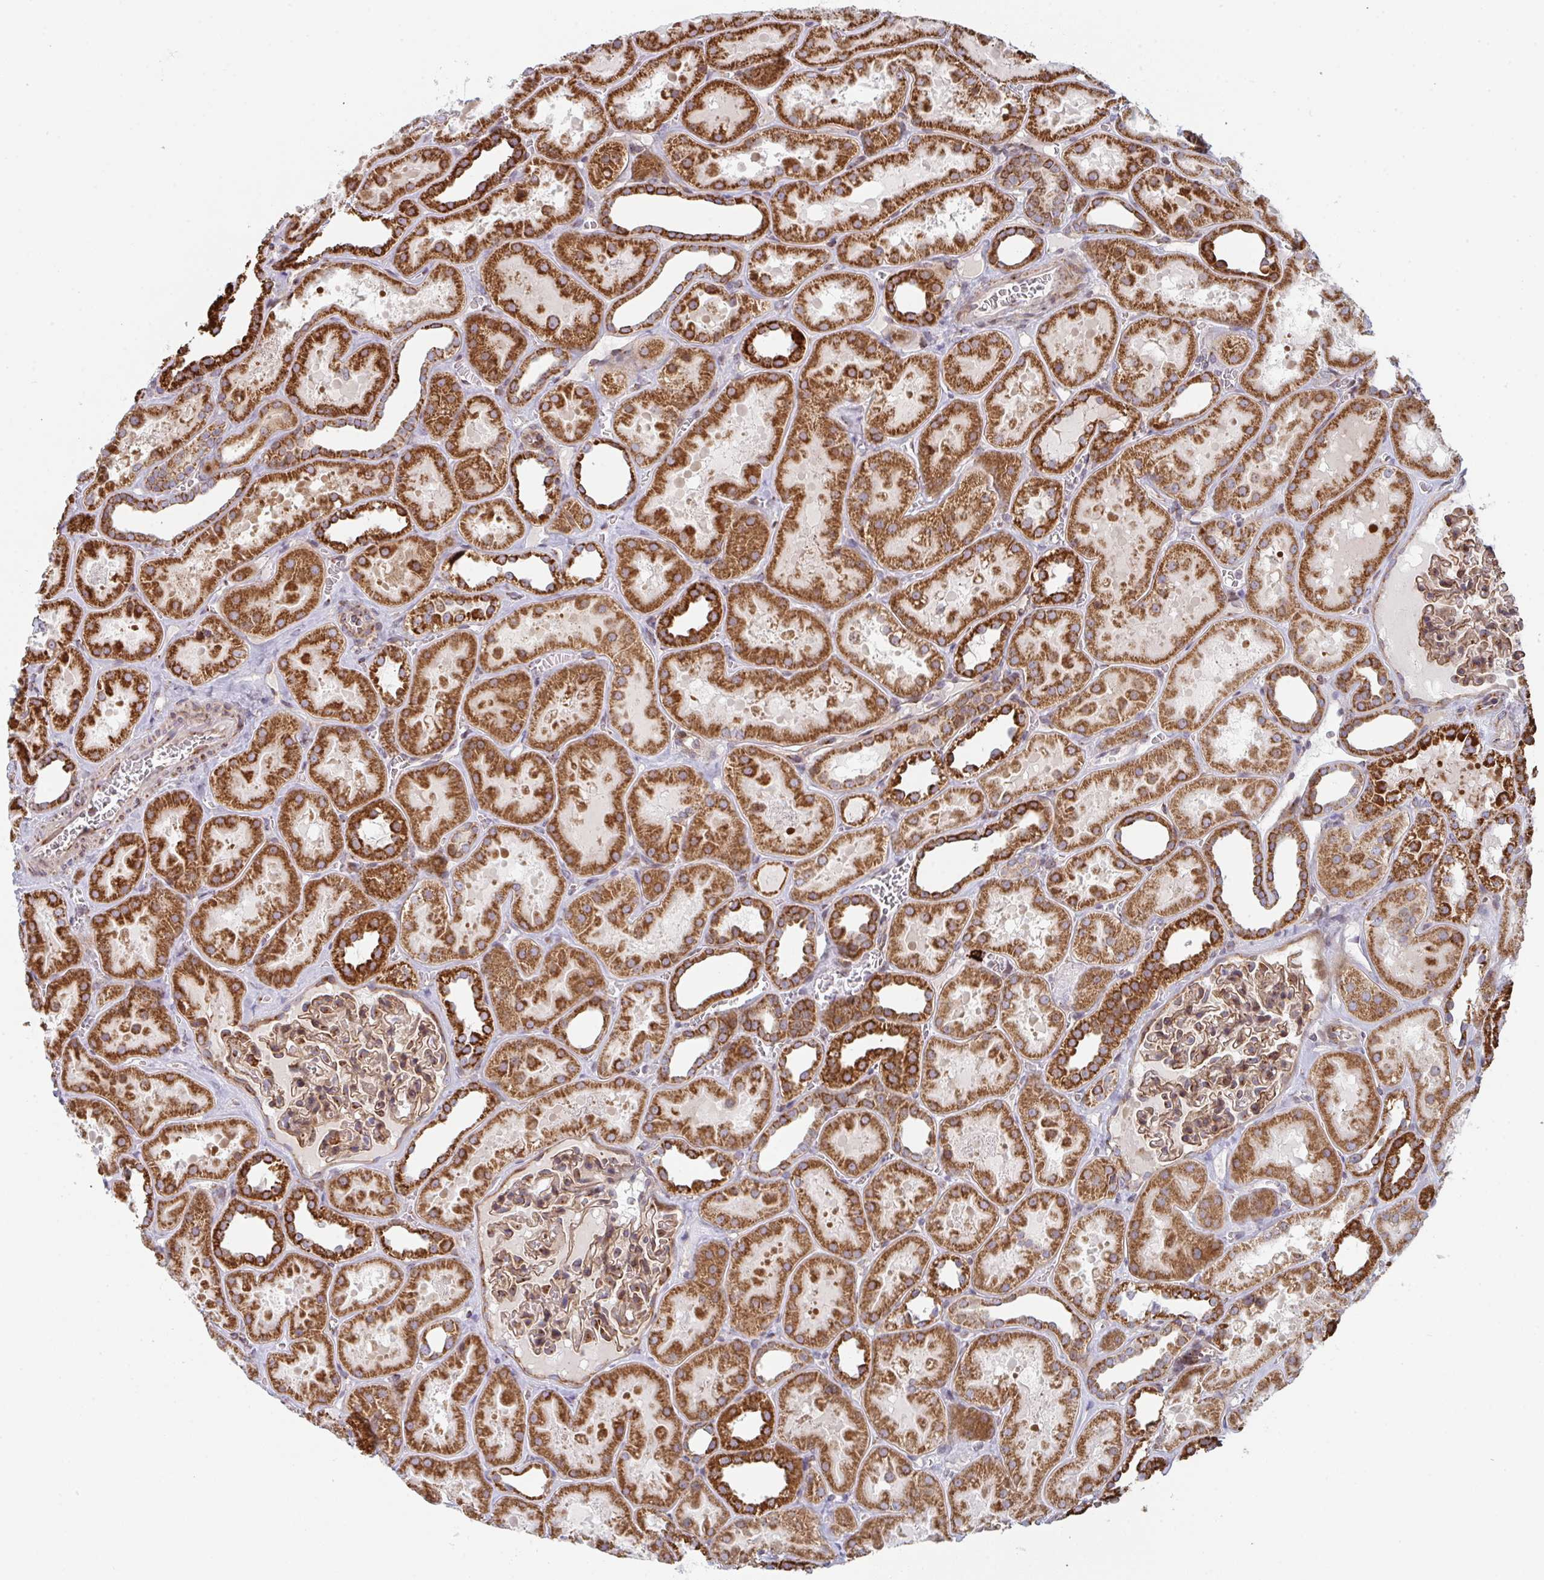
{"staining": {"intensity": "moderate", "quantity": ">75%", "location": "cytoplasmic/membranous"}, "tissue": "kidney", "cell_type": "Cells in glomeruli", "image_type": "normal", "snomed": [{"axis": "morphology", "description": "Normal tissue, NOS"}, {"axis": "topography", "description": "Kidney"}], "caption": "This is a micrograph of immunohistochemistry staining of normal kidney, which shows moderate positivity in the cytoplasmic/membranous of cells in glomeruli.", "gene": "PRKCH", "patient": {"sex": "female", "age": 41}}